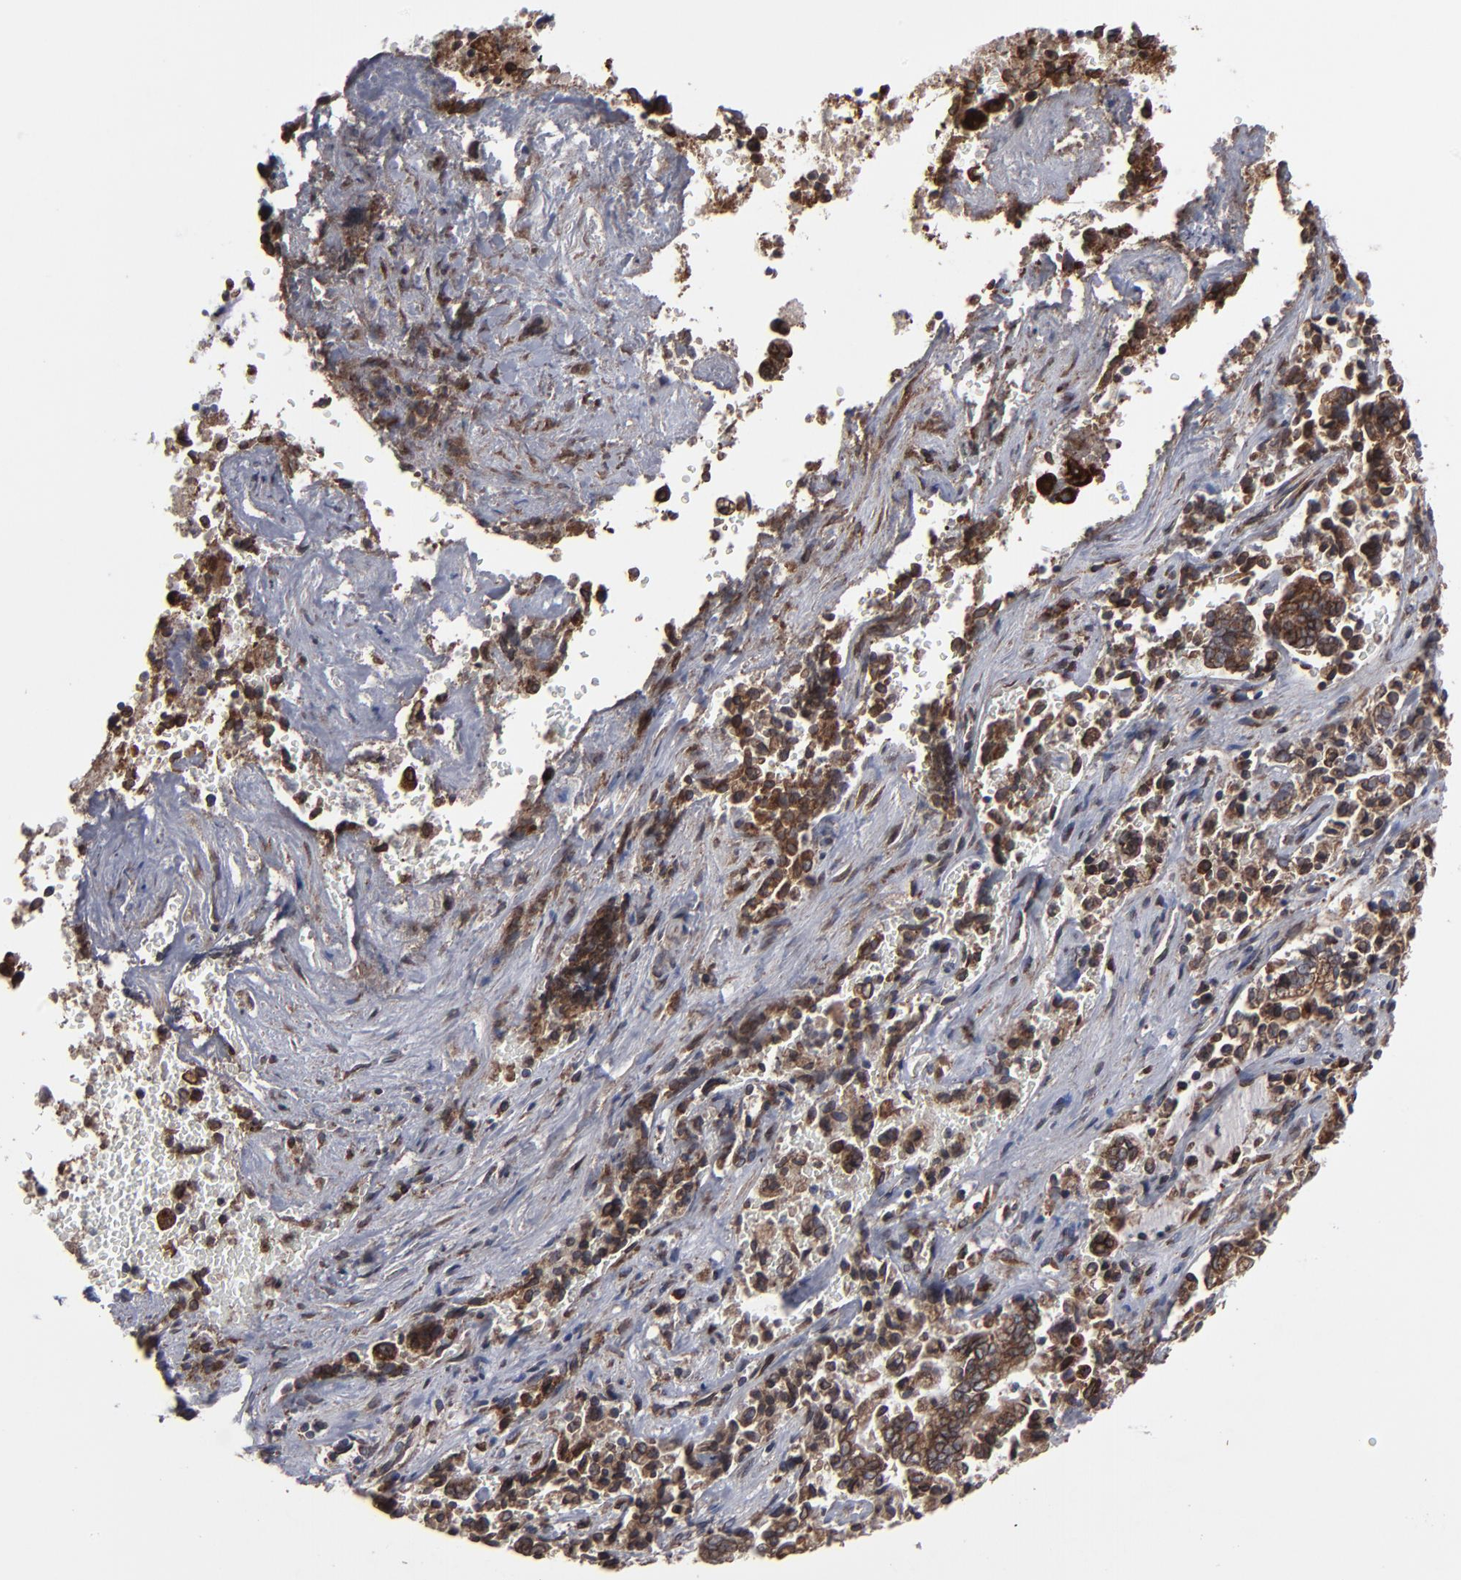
{"staining": {"intensity": "moderate", "quantity": ">75%", "location": "cytoplasmic/membranous"}, "tissue": "liver cancer", "cell_type": "Tumor cells", "image_type": "cancer", "snomed": [{"axis": "morphology", "description": "Cholangiocarcinoma"}, {"axis": "topography", "description": "Liver"}], "caption": "Liver cancer (cholangiocarcinoma) tissue displays moderate cytoplasmic/membranous staining in about >75% of tumor cells, visualized by immunohistochemistry. Immunohistochemistry (ihc) stains the protein of interest in brown and the nuclei are stained blue.", "gene": "CNIH1", "patient": {"sex": "male", "age": 57}}